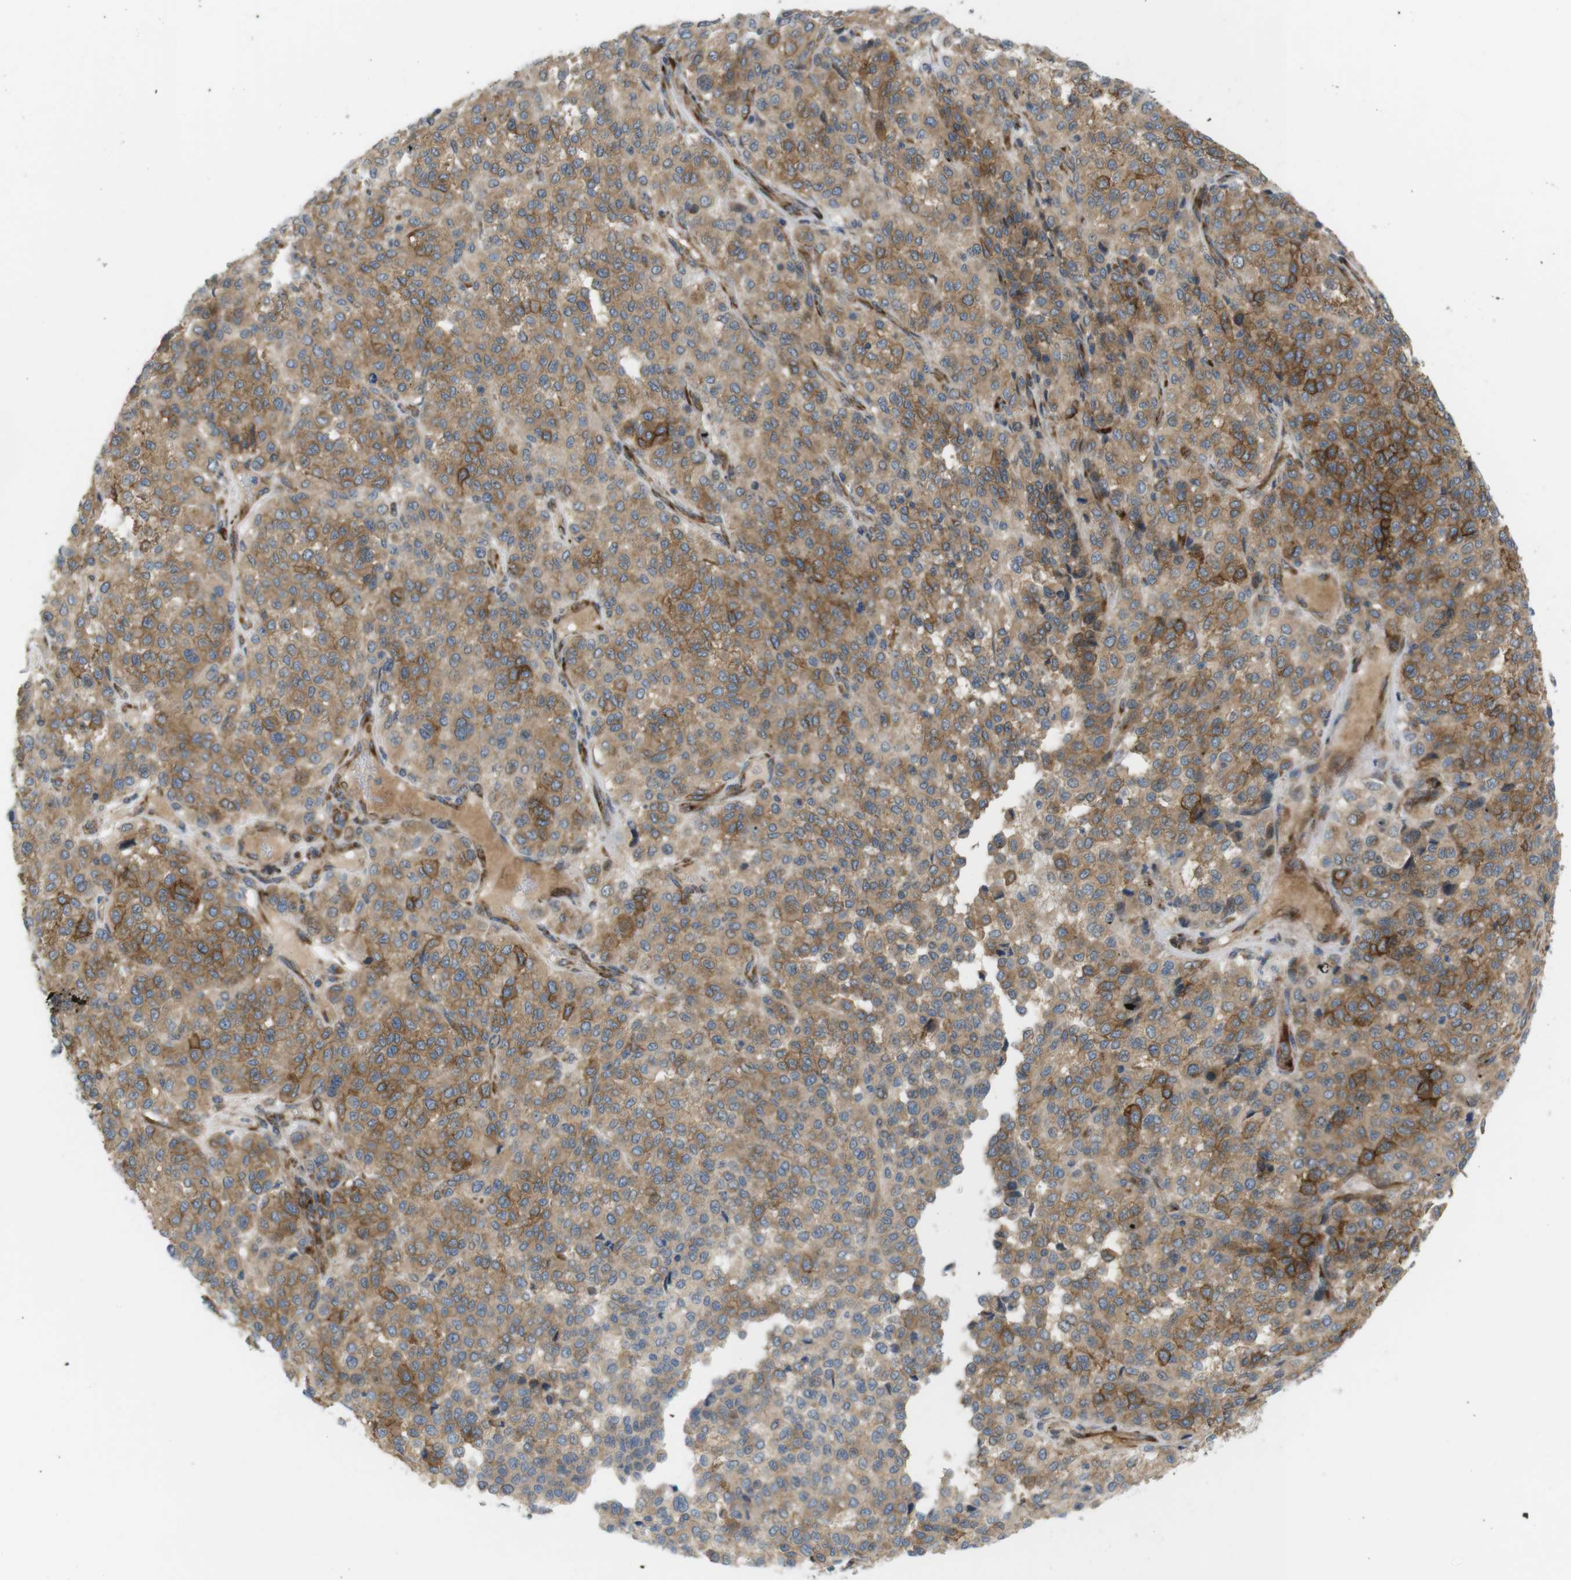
{"staining": {"intensity": "moderate", "quantity": ">75%", "location": "cytoplasmic/membranous"}, "tissue": "melanoma", "cell_type": "Tumor cells", "image_type": "cancer", "snomed": [{"axis": "morphology", "description": "Malignant melanoma, Metastatic site"}, {"axis": "topography", "description": "Pancreas"}], "caption": "Malignant melanoma (metastatic site) was stained to show a protein in brown. There is medium levels of moderate cytoplasmic/membranous expression in approximately >75% of tumor cells. The staining is performed using DAB brown chromogen to label protein expression. The nuclei are counter-stained blue using hematoxylin.", "gene": "GJC3", "patient": {"sex": "female", "age": 30}}